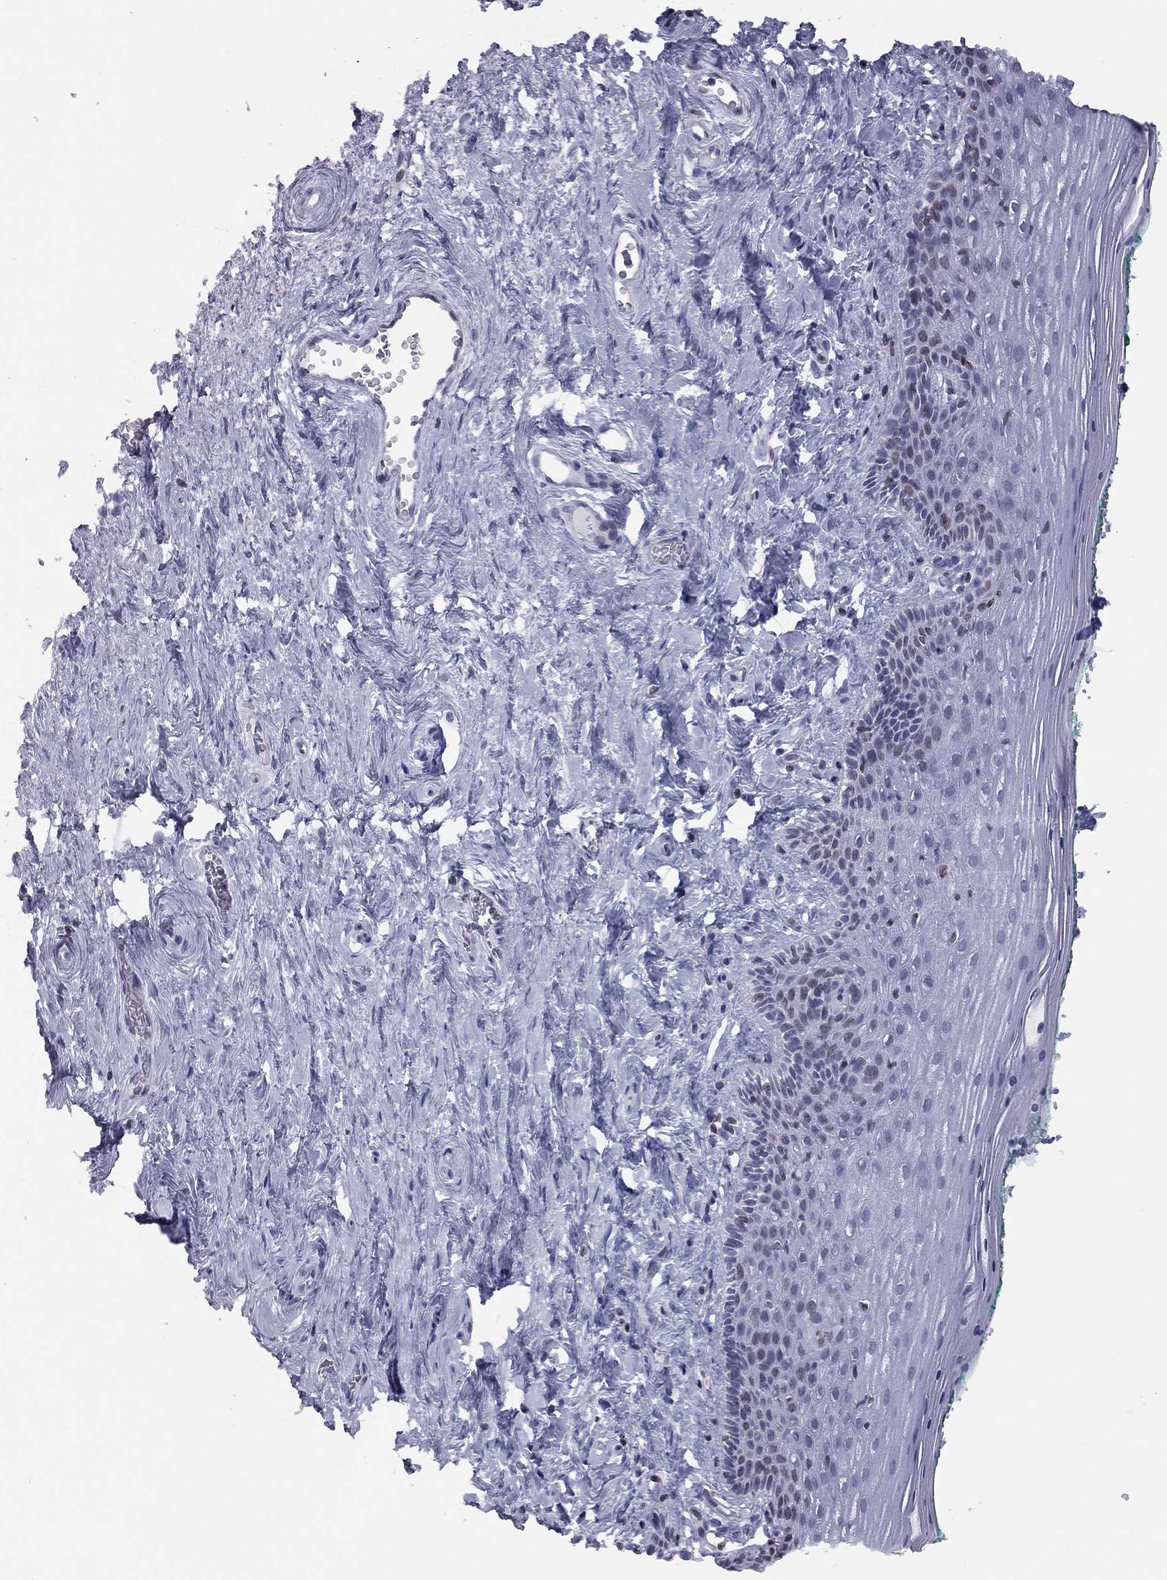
{"staining": {"intensity": "moderate", "quantity": "<25%", "location": "cytoplasmic/membranous,nuclear"}, "tissue": "vagina", "cell_type": "Squamous epithelial cells", "image_type": "normal", "snomed": [{"axis": "morphology", "description": "Normal tissue, NOS"}, {"axis": "topography", "description": "Vagina"}], "caption": "The histopathology image demonstrates staining of normal vagina, revealing moderate cytoplasmic/membranous,nuclear protein positivity (brown color) within squamous epithelial cells.", "gene": "ESPL1", "patient": {"sex": "female", "age": 45}}